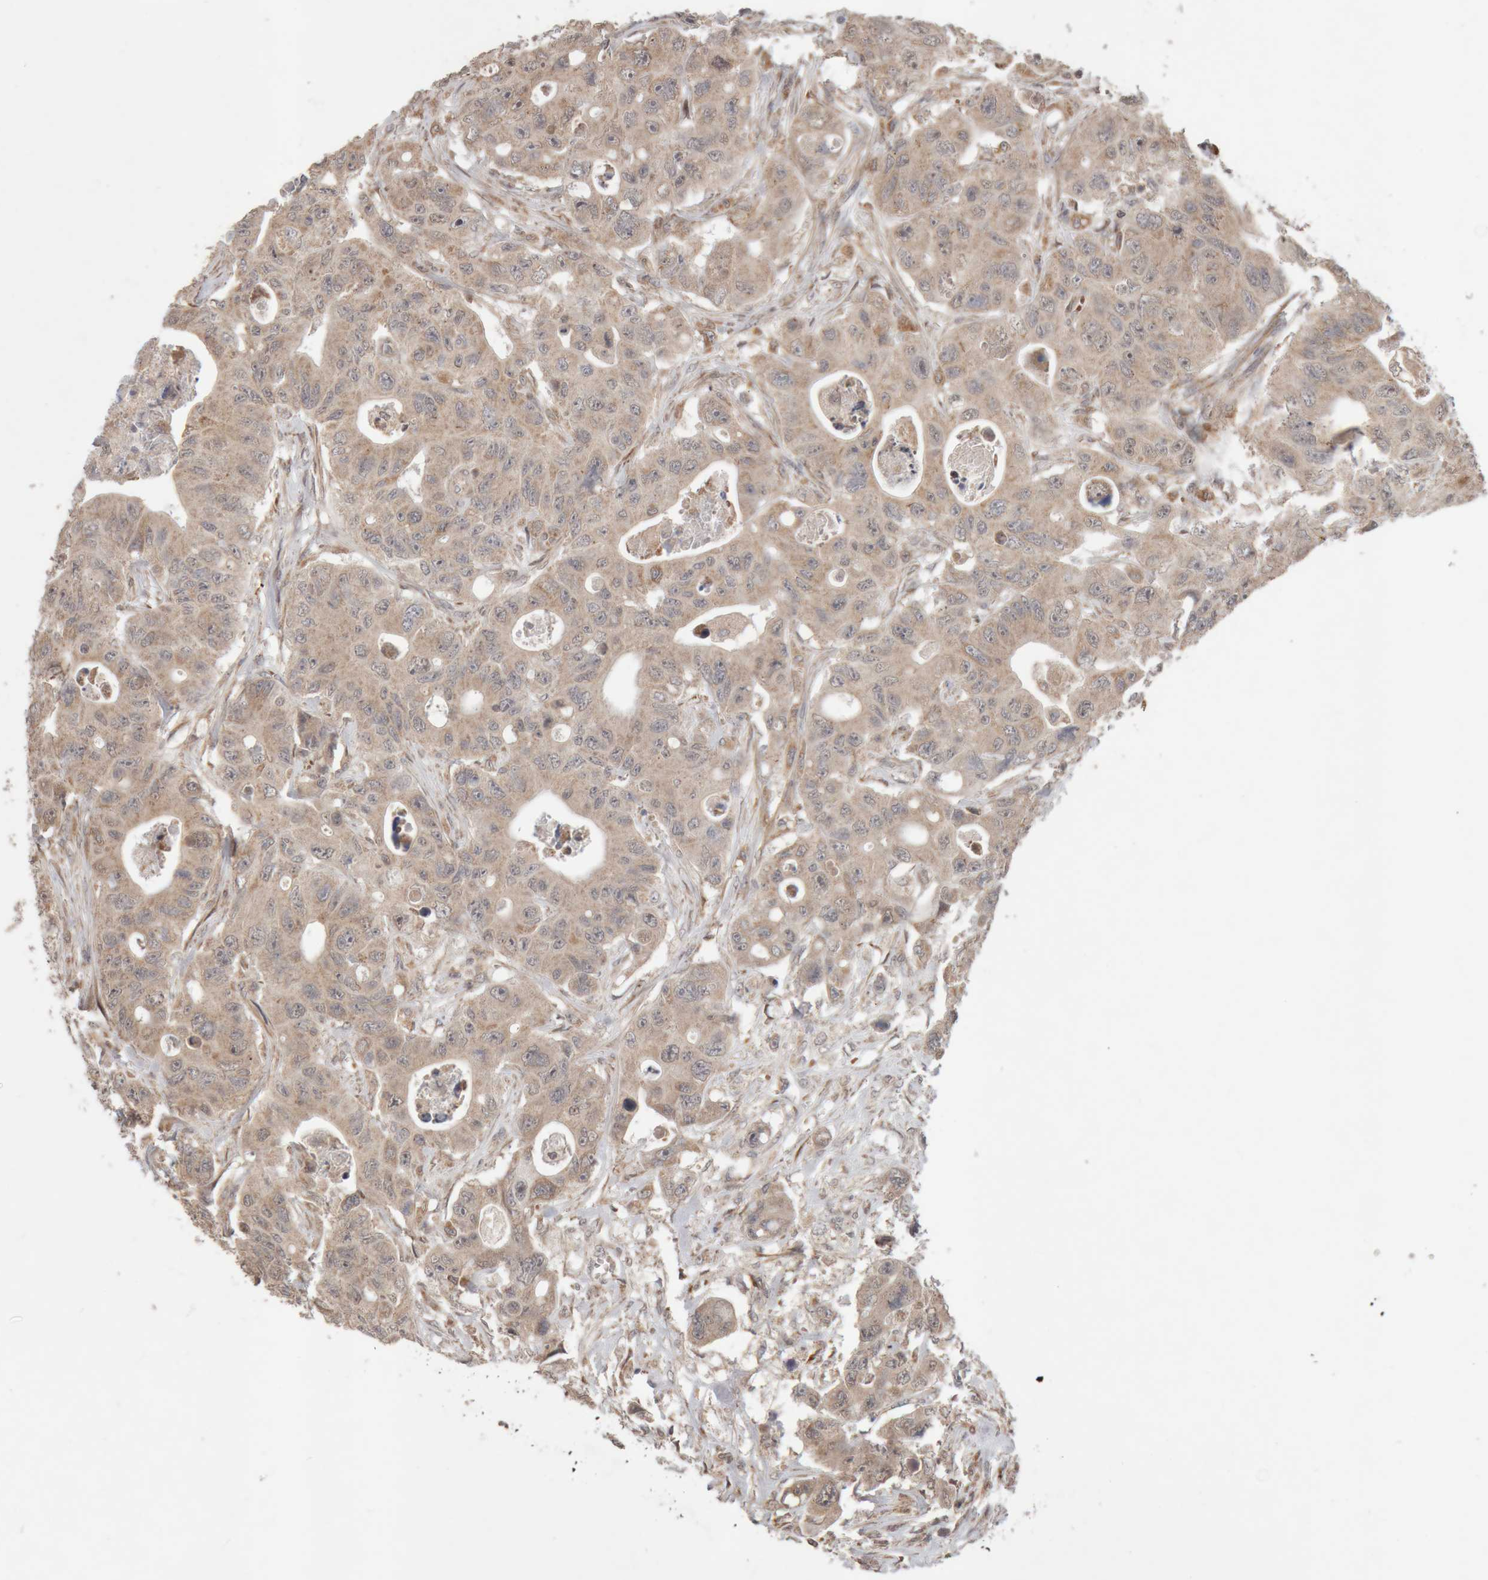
{"staining": {"intensity": "weak", "quantity": ">75%", "location": "cytoplasmic/membranous"}, "tissue": "colorectal cancer", "cell_type": "Tumor cells", "image_type": "cancer", "snomed": [{"axis": "morphology", "description": "Adenocarcinoma, NOS"}, {"axis": "topography", "description": "Colon"}], "caption": "The photomicrograph displays a brown stain indicating the presence of a protein in the cytoplasmic/membranous of tumor cells in adenocarcinoma (colorectal).", "gene": "KIF21B", "patient": {"sex": "female", "age": 46}}